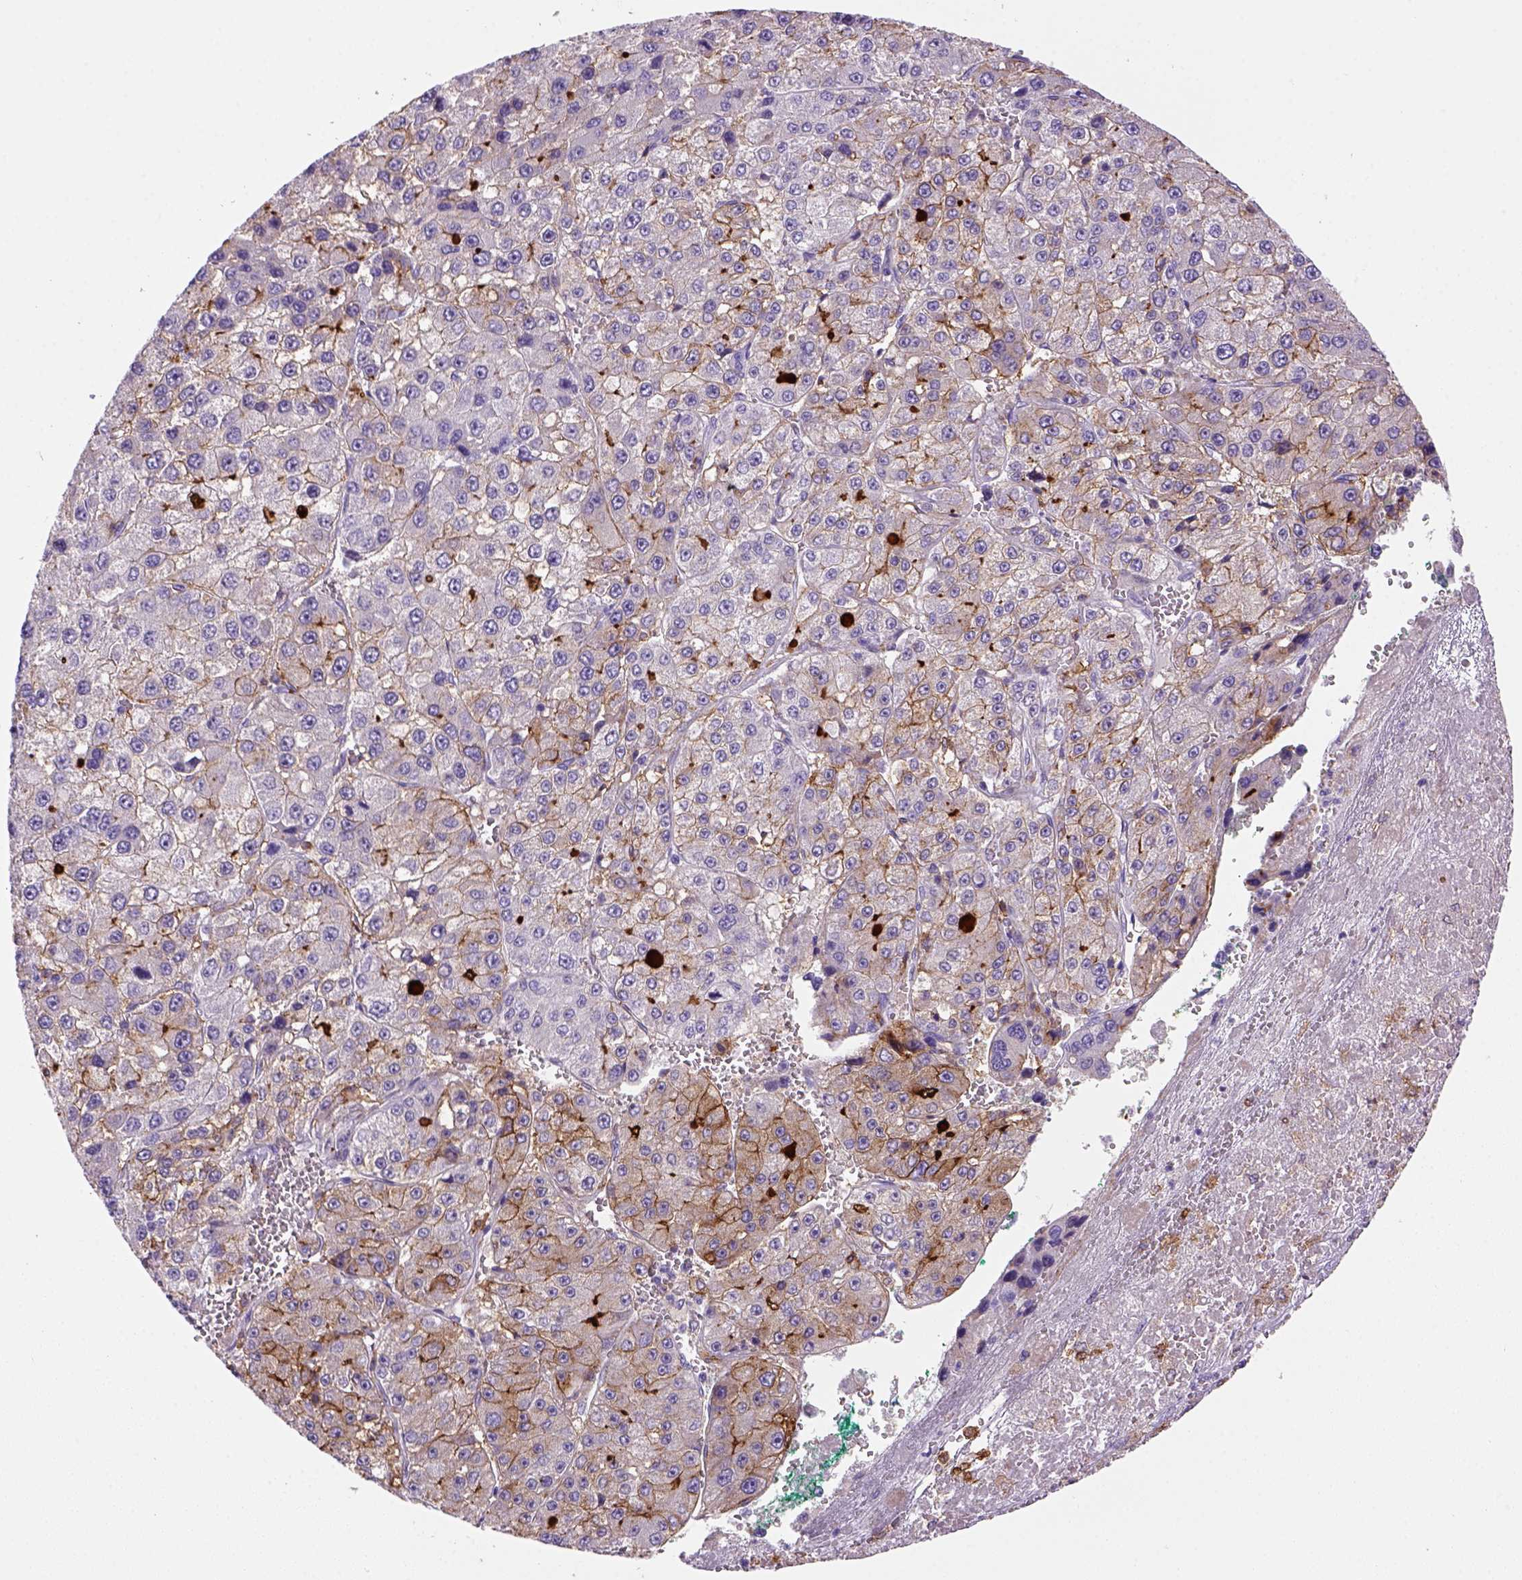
{"staining": {"intensity": "negative", "quantity": "none", "location": "none"}, "tissue": "liver cancer", "cell_type": "Tumor cells", "image_type": "cancer", "snomed": [{"axis": "morphology", "description": "Carcinoma, Hepatocellular, NOS"}, {"axis": "topography", "description": "Liver"}], "caption": "This is an immunohistochemistry photomicrograph of liver cancer (hepatocellular carcinoma). There is no positivity in tumor cells.", "gene": "CD14", "patient": {"sex": "female", "age": 73}}